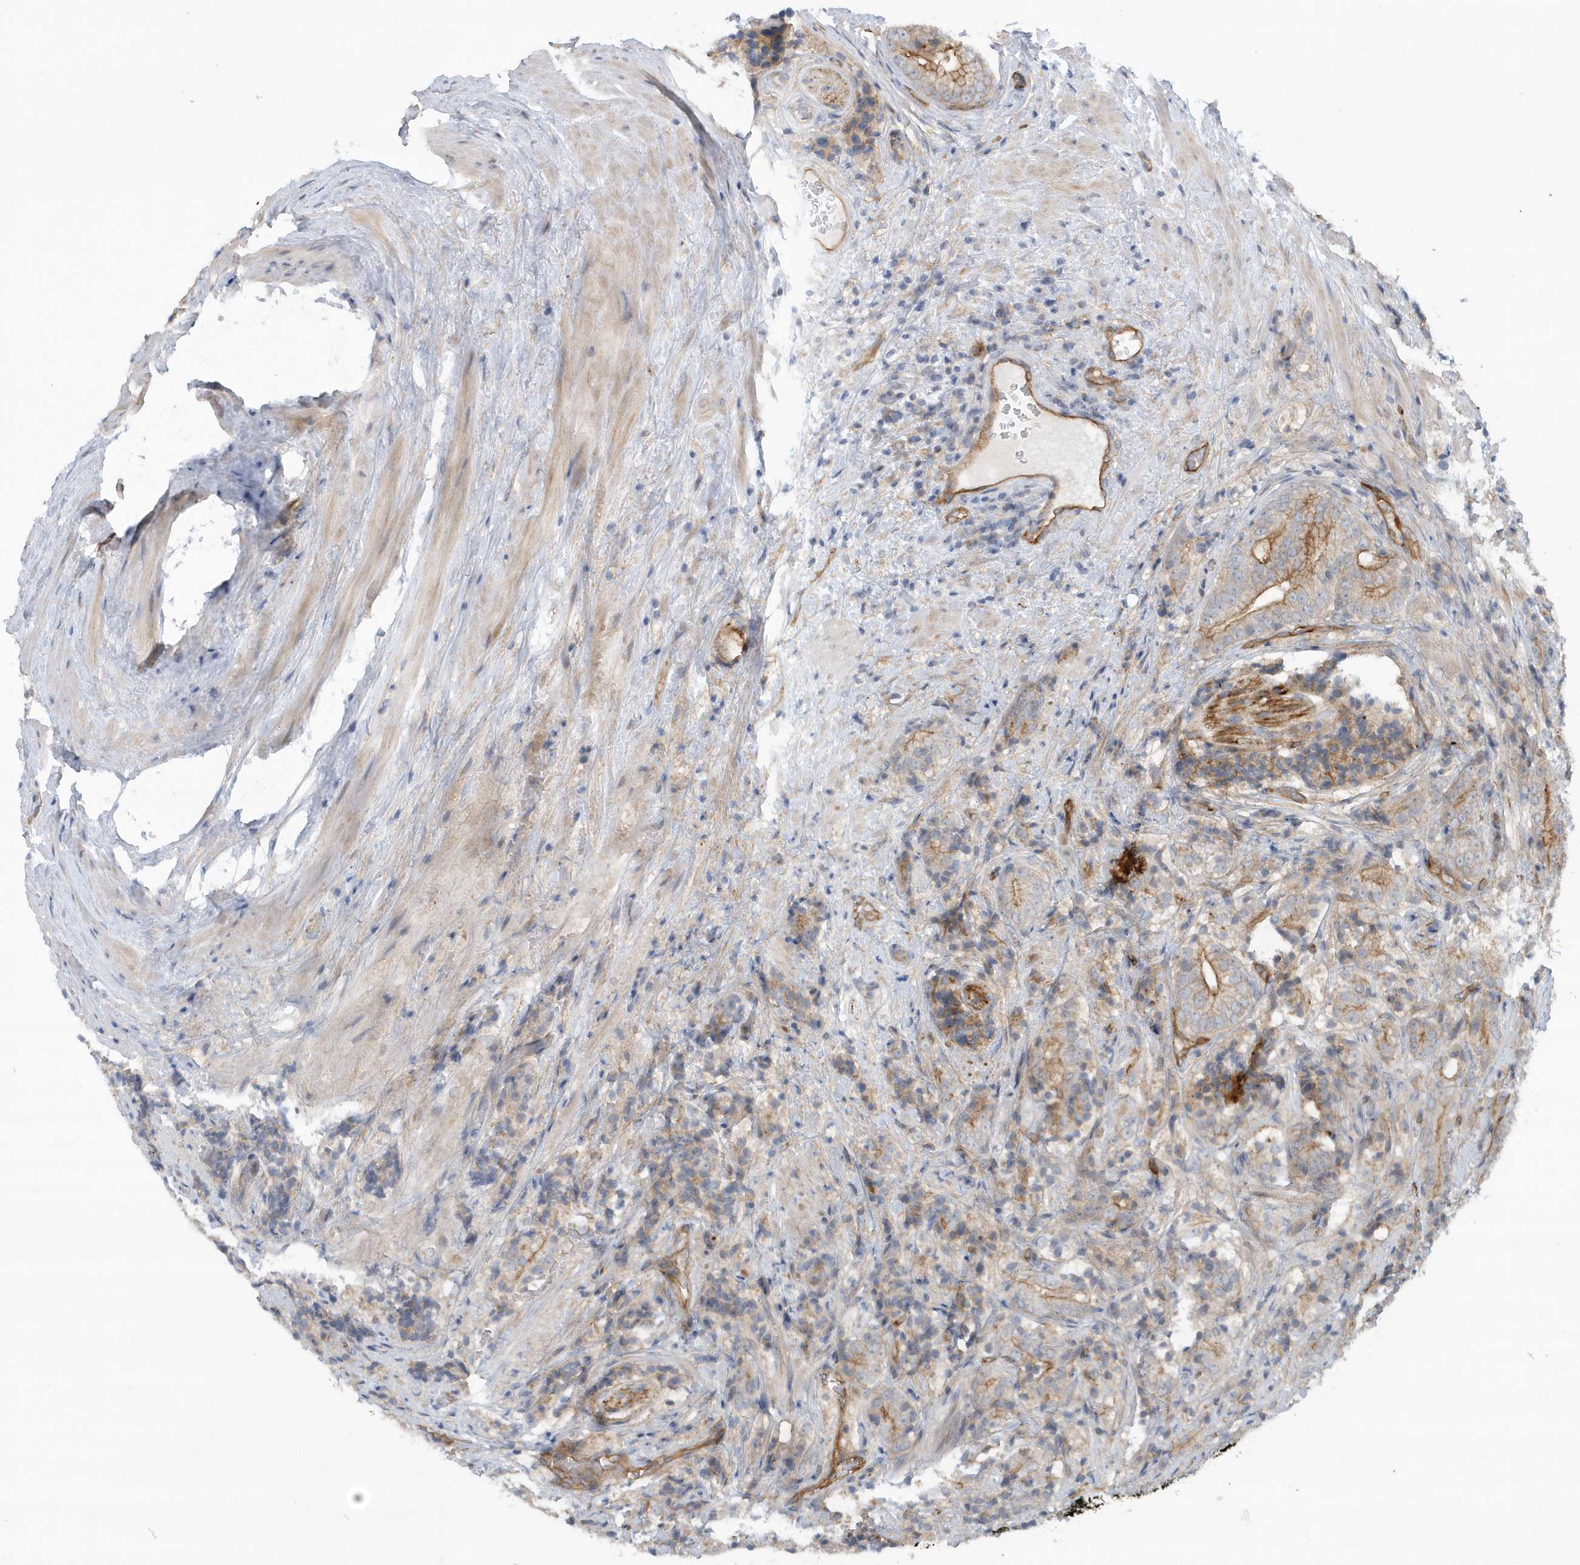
{"staining": {"intensity": "moderate", "quantity": "<25%", "location": "cytoplasmic/membranous"}, "tissue": "prostate cancer", "cell_type": "Tumor cells", "image_type": "cancer", "snomed": [{"axis": "morphology", "description": "Adenocarcinoma, High grade"}, {"axis": "topography", "description": "Prostate"}], "caption": "Immunohistochemistry (IHC) of high-grade adenocarcinoma (prostate) displays low levels of moderate cytoplasmic/membranous staining in about <25% of tumor cells.", "gene": "RAI14", "patient": {"sex": "male", "age": 57}}